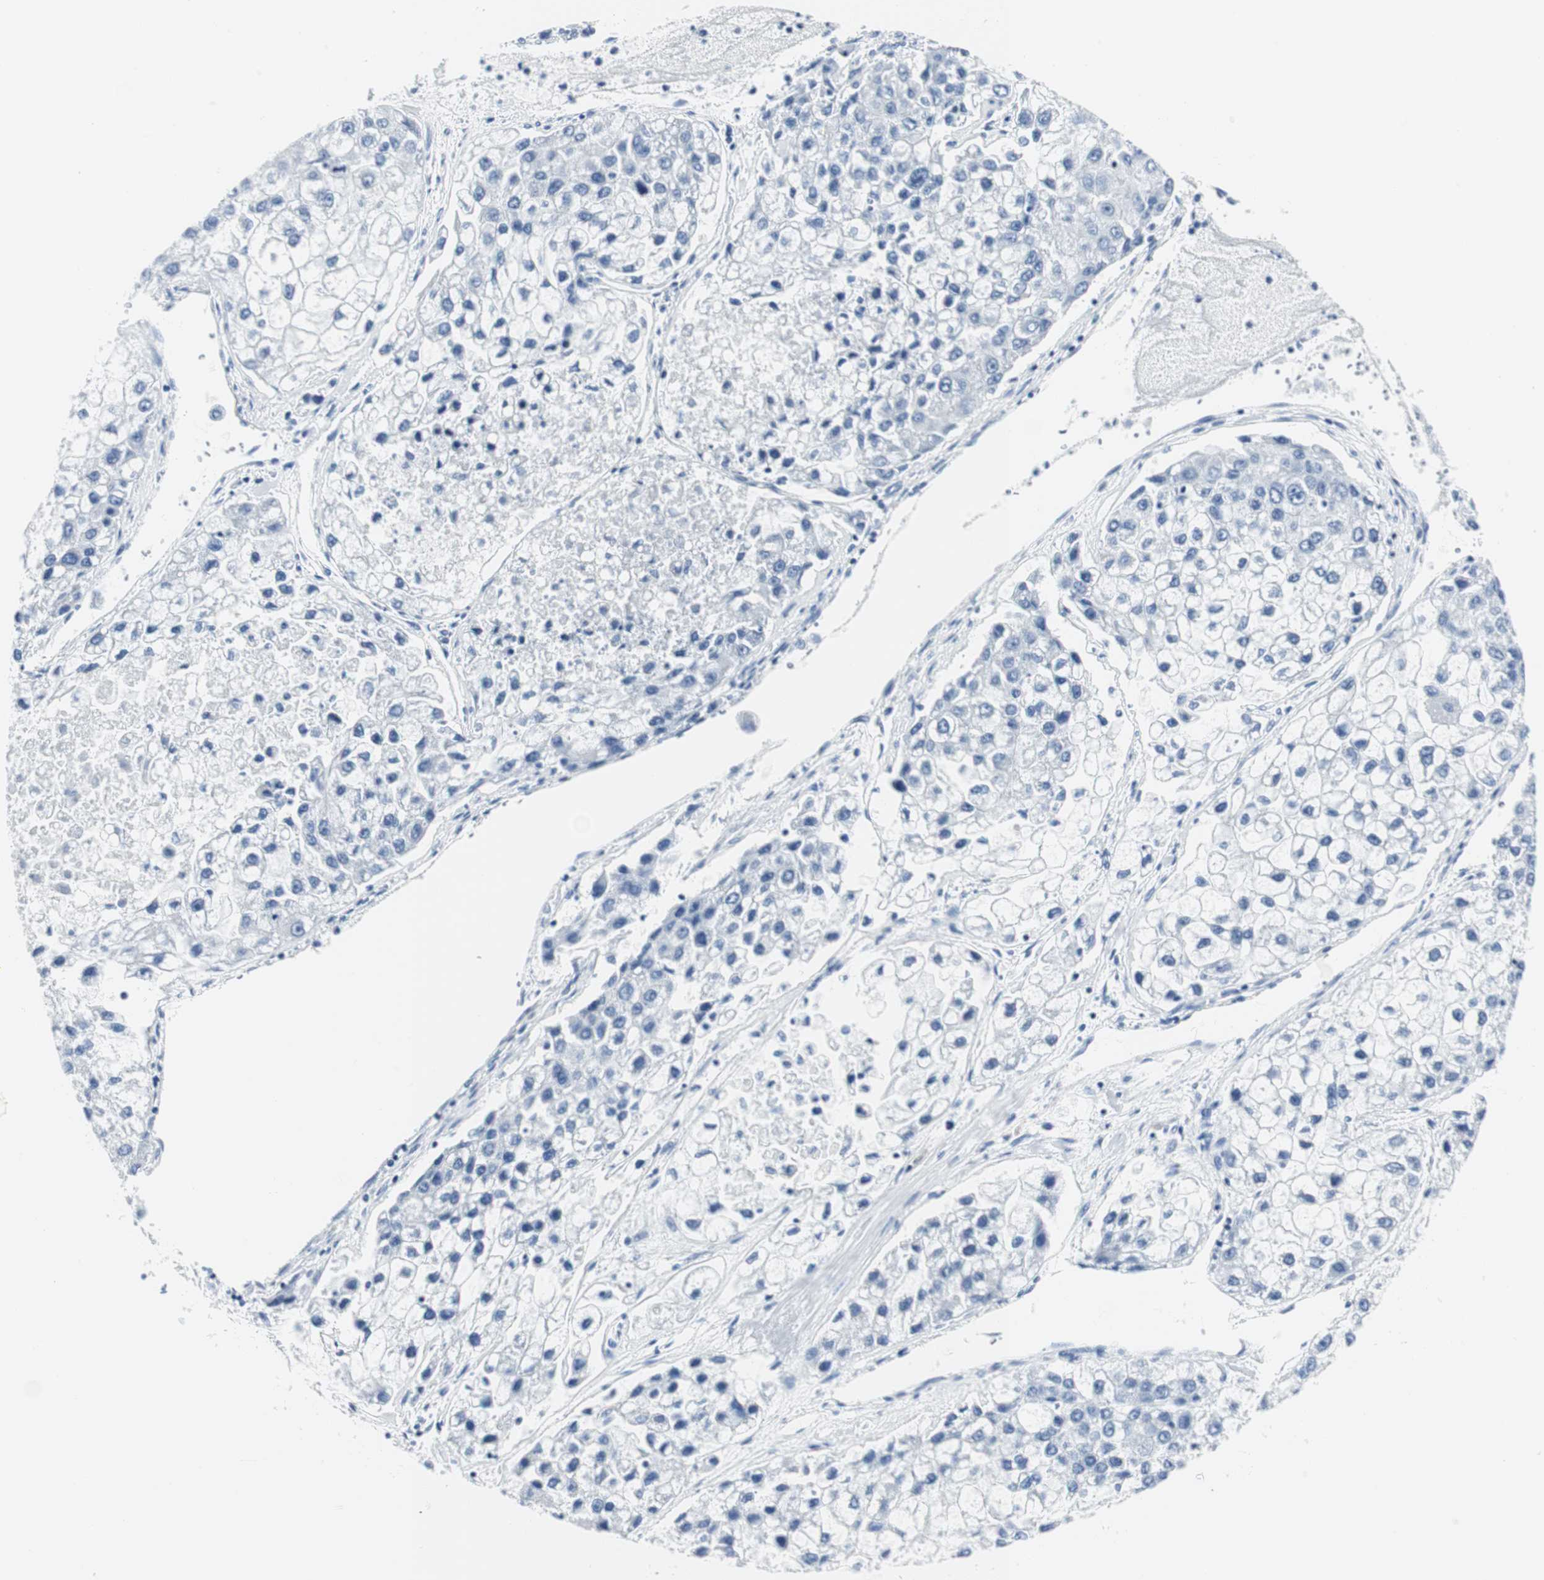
{"staining": {"intensity": "negative", "quantity": "none", "location": "none"}, "tissue": "liver cancer", "cell_type": "Tumor cells", "image_type": "cancer", "snomed": [{"axis": "morphology", "description": "Carcinoma, Hepatocellular, NOS"}, {"axis": "topography", "description": "Liver"}], "caption": "High magnification brightfield microscopy of liver cancer (hepatocellular carcinoma) stained with DAB (3,3'-diaminobenzidine) (brown) and counterstained with hematoxylin (blue): tumor cells show no significant expression.", "gene": "GAP43", "patient": {"sex": "female", "age": 66}}